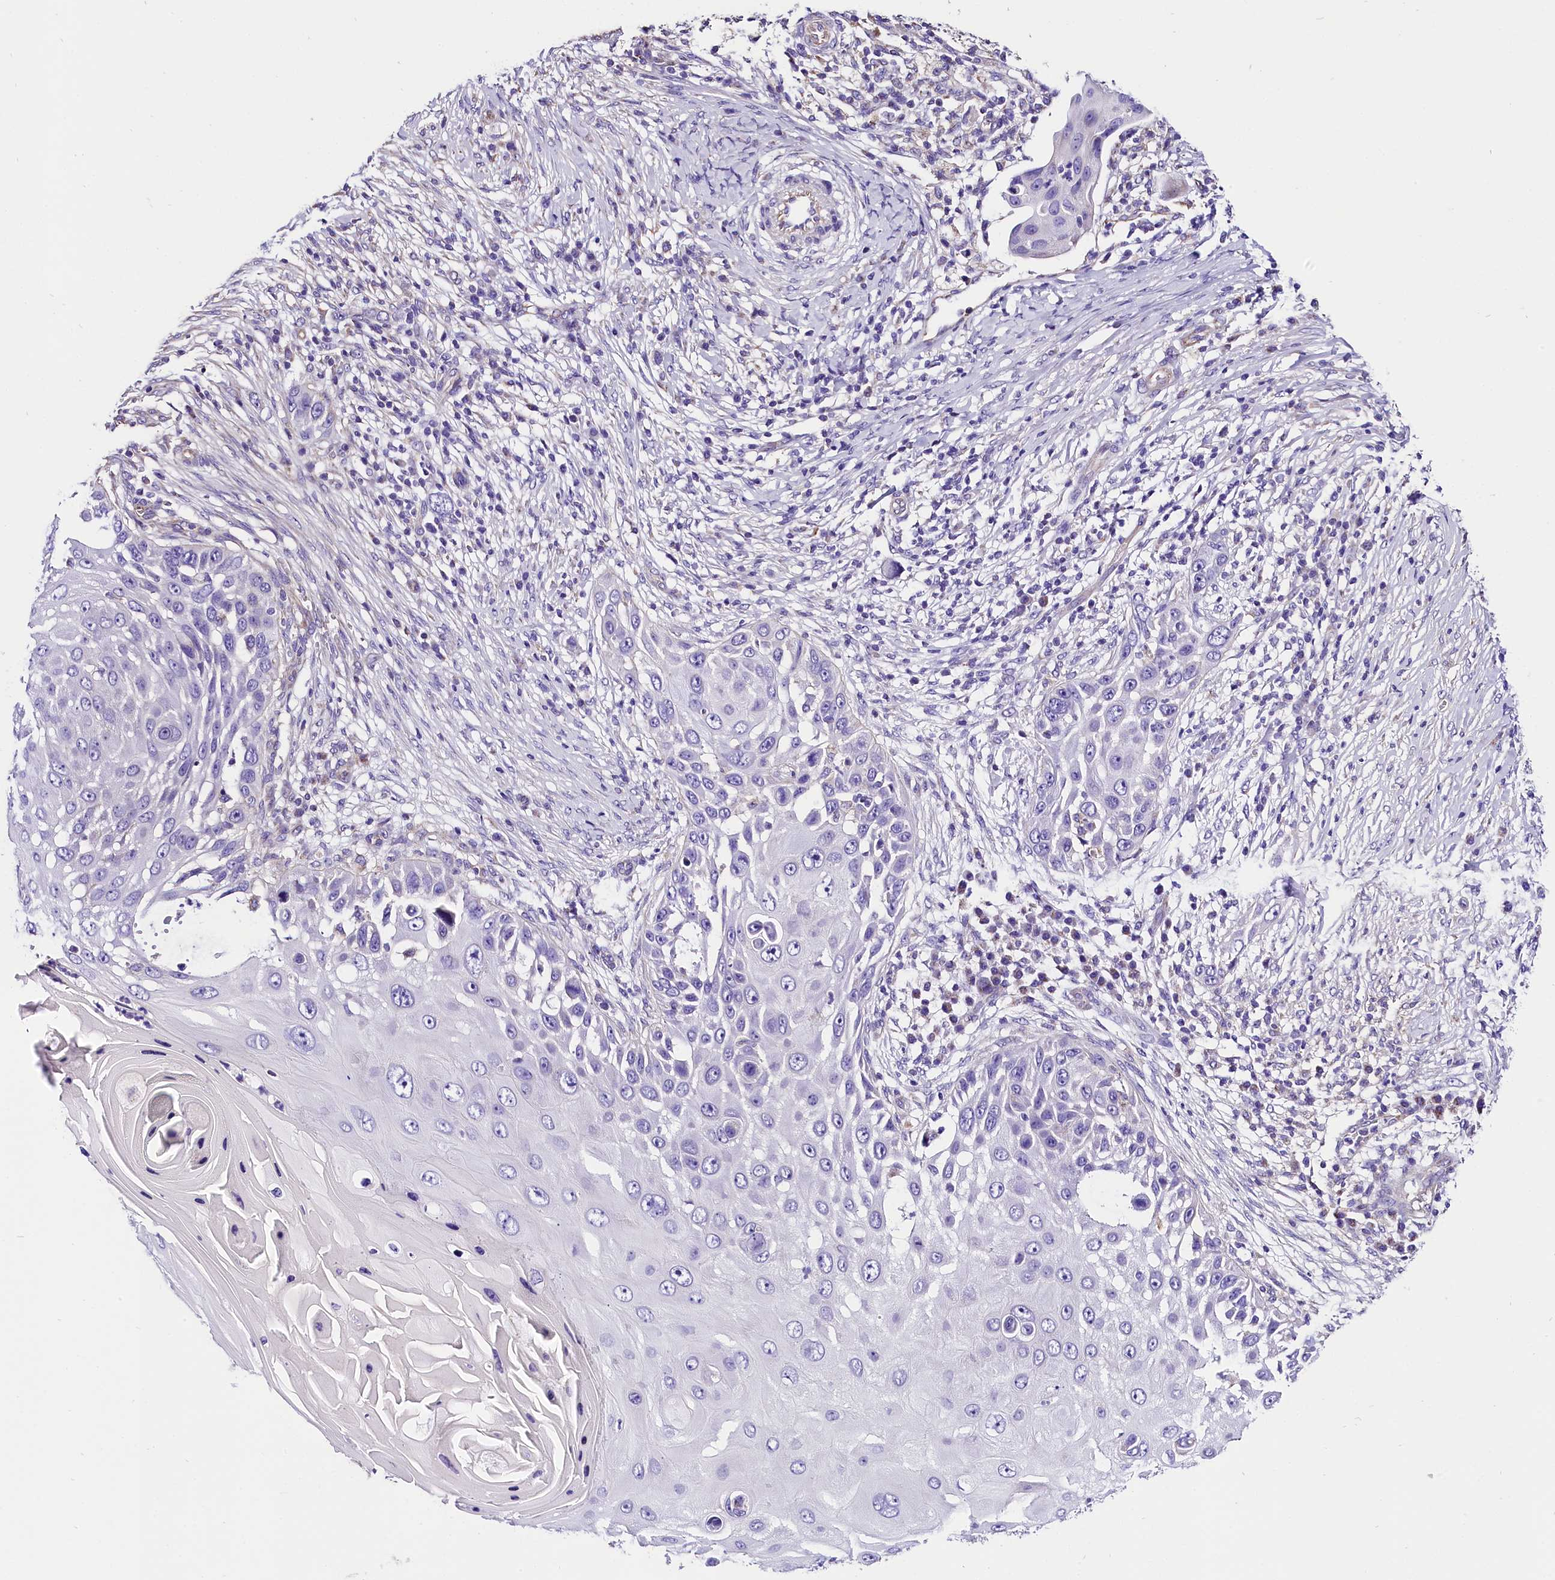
{"staining": {"intensity": "negative", "quantity": "none", "location": "none"}, "tissue": "skin cancer", "cell_type": "Tumor cells", "image_type": "cancer", "snomed": [{"axis": "morphology", "description": "Squamous cell carcinoma, NOS"}, {"axis": "topography", "description": "Skin"}], "caption": "Immunohistochemistry (IHC) histopathology image of neoplastic tissue: human squamous cell carcinoma (skin) stained with DAB reveals no significant protein positivity in tumor cells.", "gene": "ACAA2", "patient": {"sex": "female", "age": 44}}